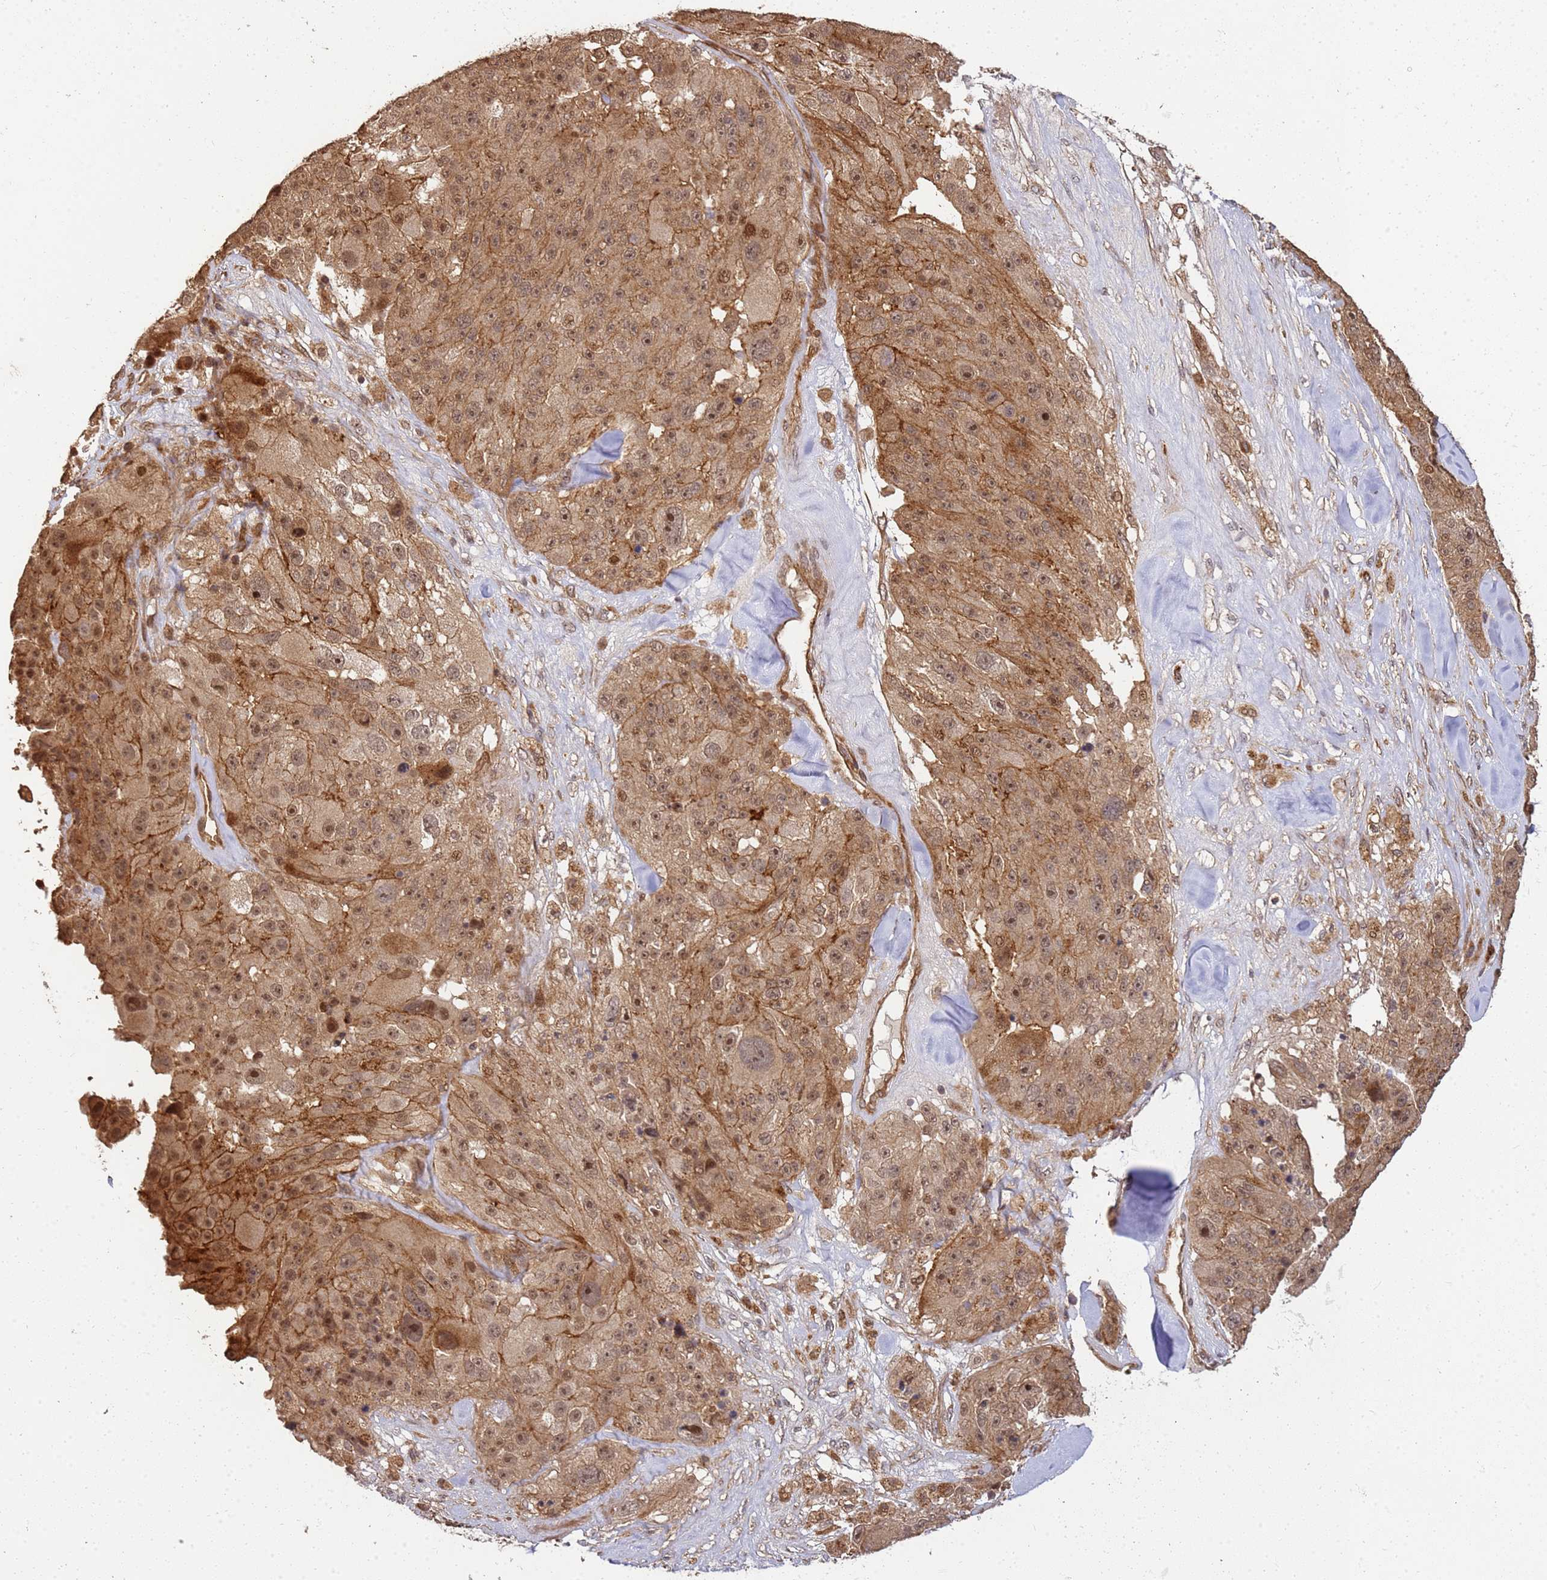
{"staining": {"intensity": "moderate", "quantity": ">75%", "location": "cytoplasmic/membranous,nuclear"}, "tissue": "melanoma", "cell_type": "Tumor cells", "image_type": "cancer", "snomed": [{"axis": "morphology", "description": "Malignant melanoma, Metastatic site"}, {"axis": "topography", "description": "Lymph node"}], "caption": "There is medium levels of moderate cytoplasmic/membranous and nuclear staining in tumor cells of malignant melanoma (metastatic site), as demonstrated by immunohistochemical staining (brown color).", "gene": "ST18", "patient": {"sex": "male", "age": 62}}